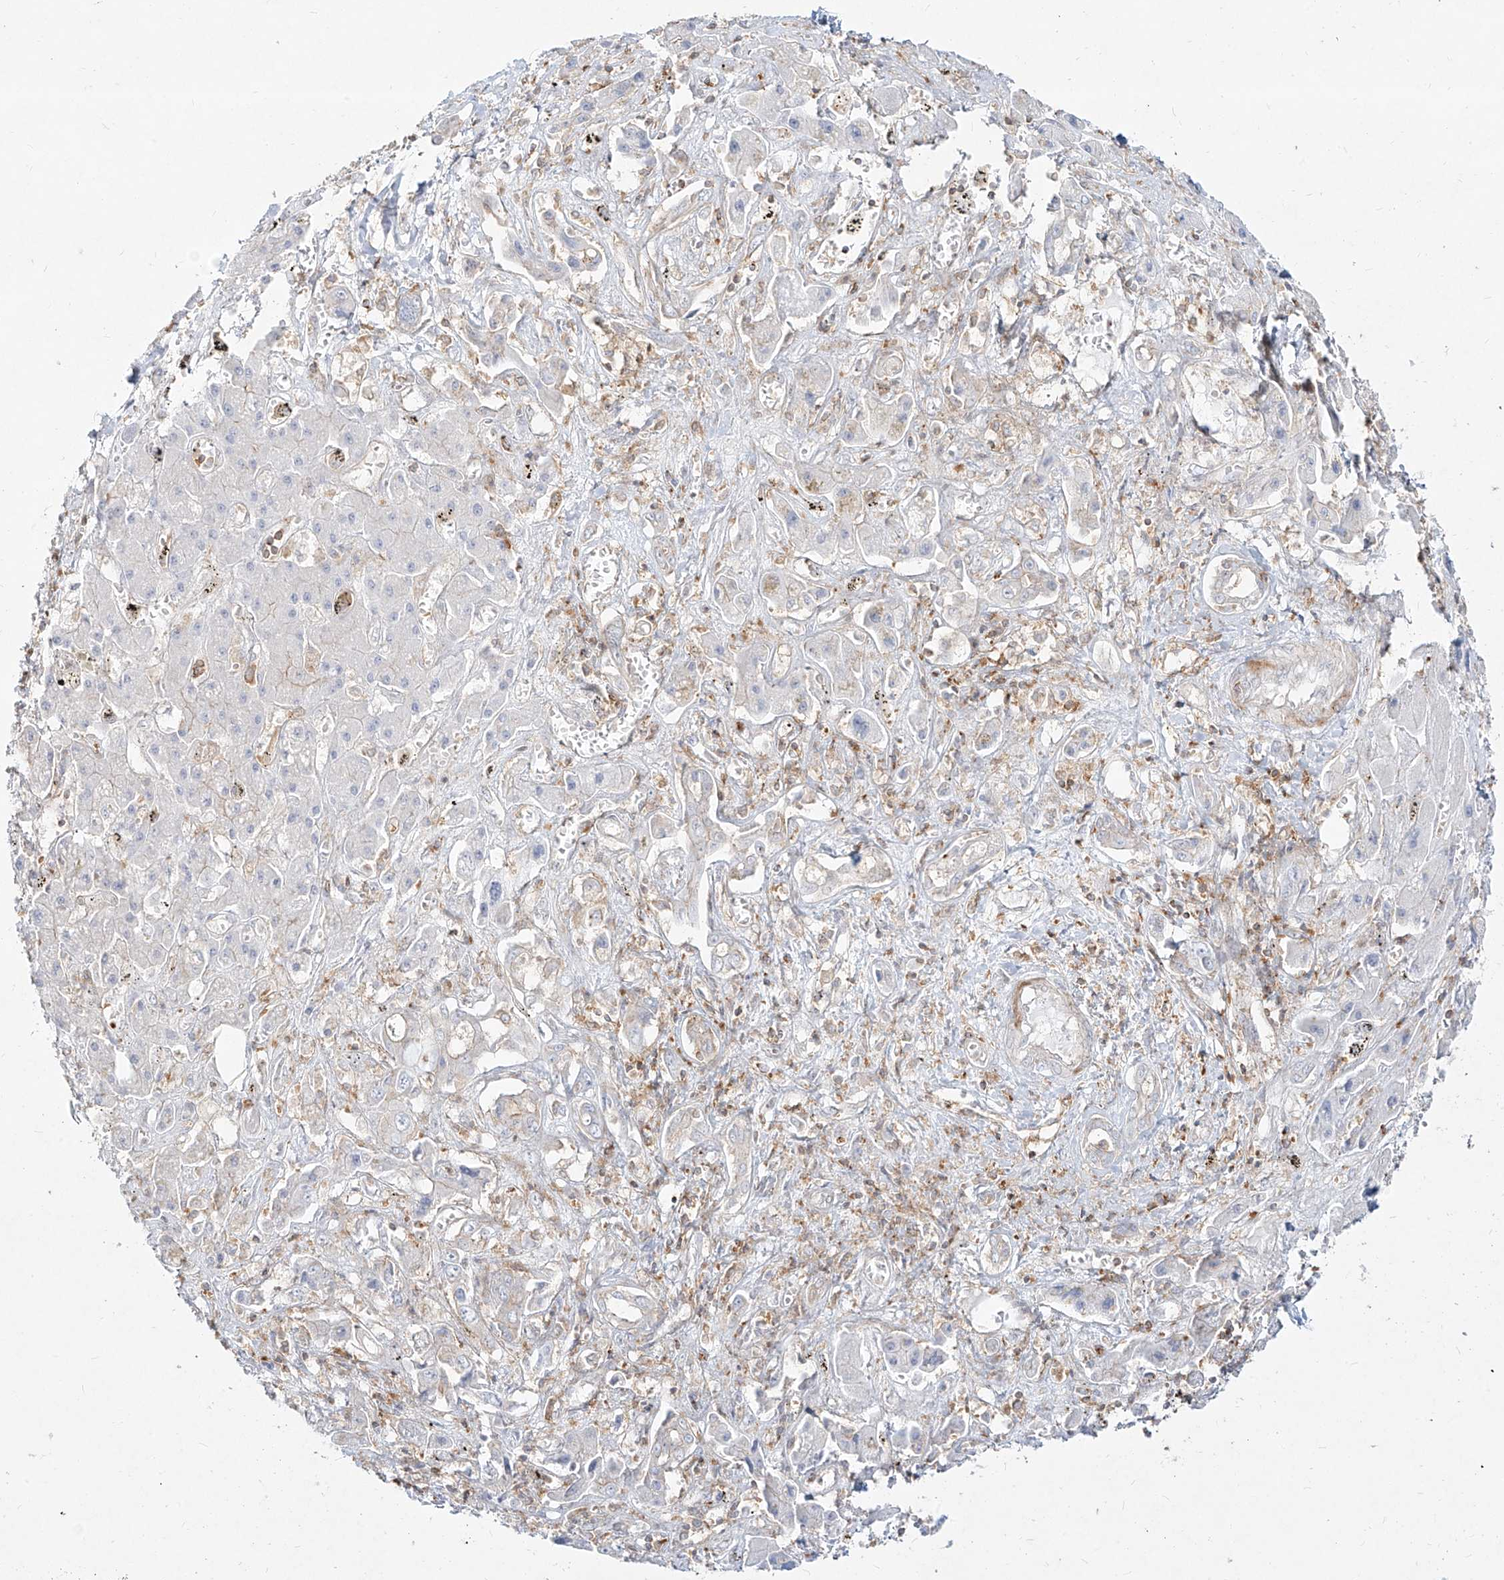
{"staining": {"intensity": "negative", "quantity": "none", "location": "none"}, "tissue": "liver cancer", "cell_type": "Tumor cells", "image_type": "cancer", "snomed": [{"axis": "morphology", "description": "Cholangiocarcinoma"}, {"axis": "topography", "description": "Liver"}], "caption": "Tumor cells show no significant protein expression in liver cancer (cholangiocarcinoma).", "gene": "SLC2A12", "patient": {"sex": "male", "age": 67}}